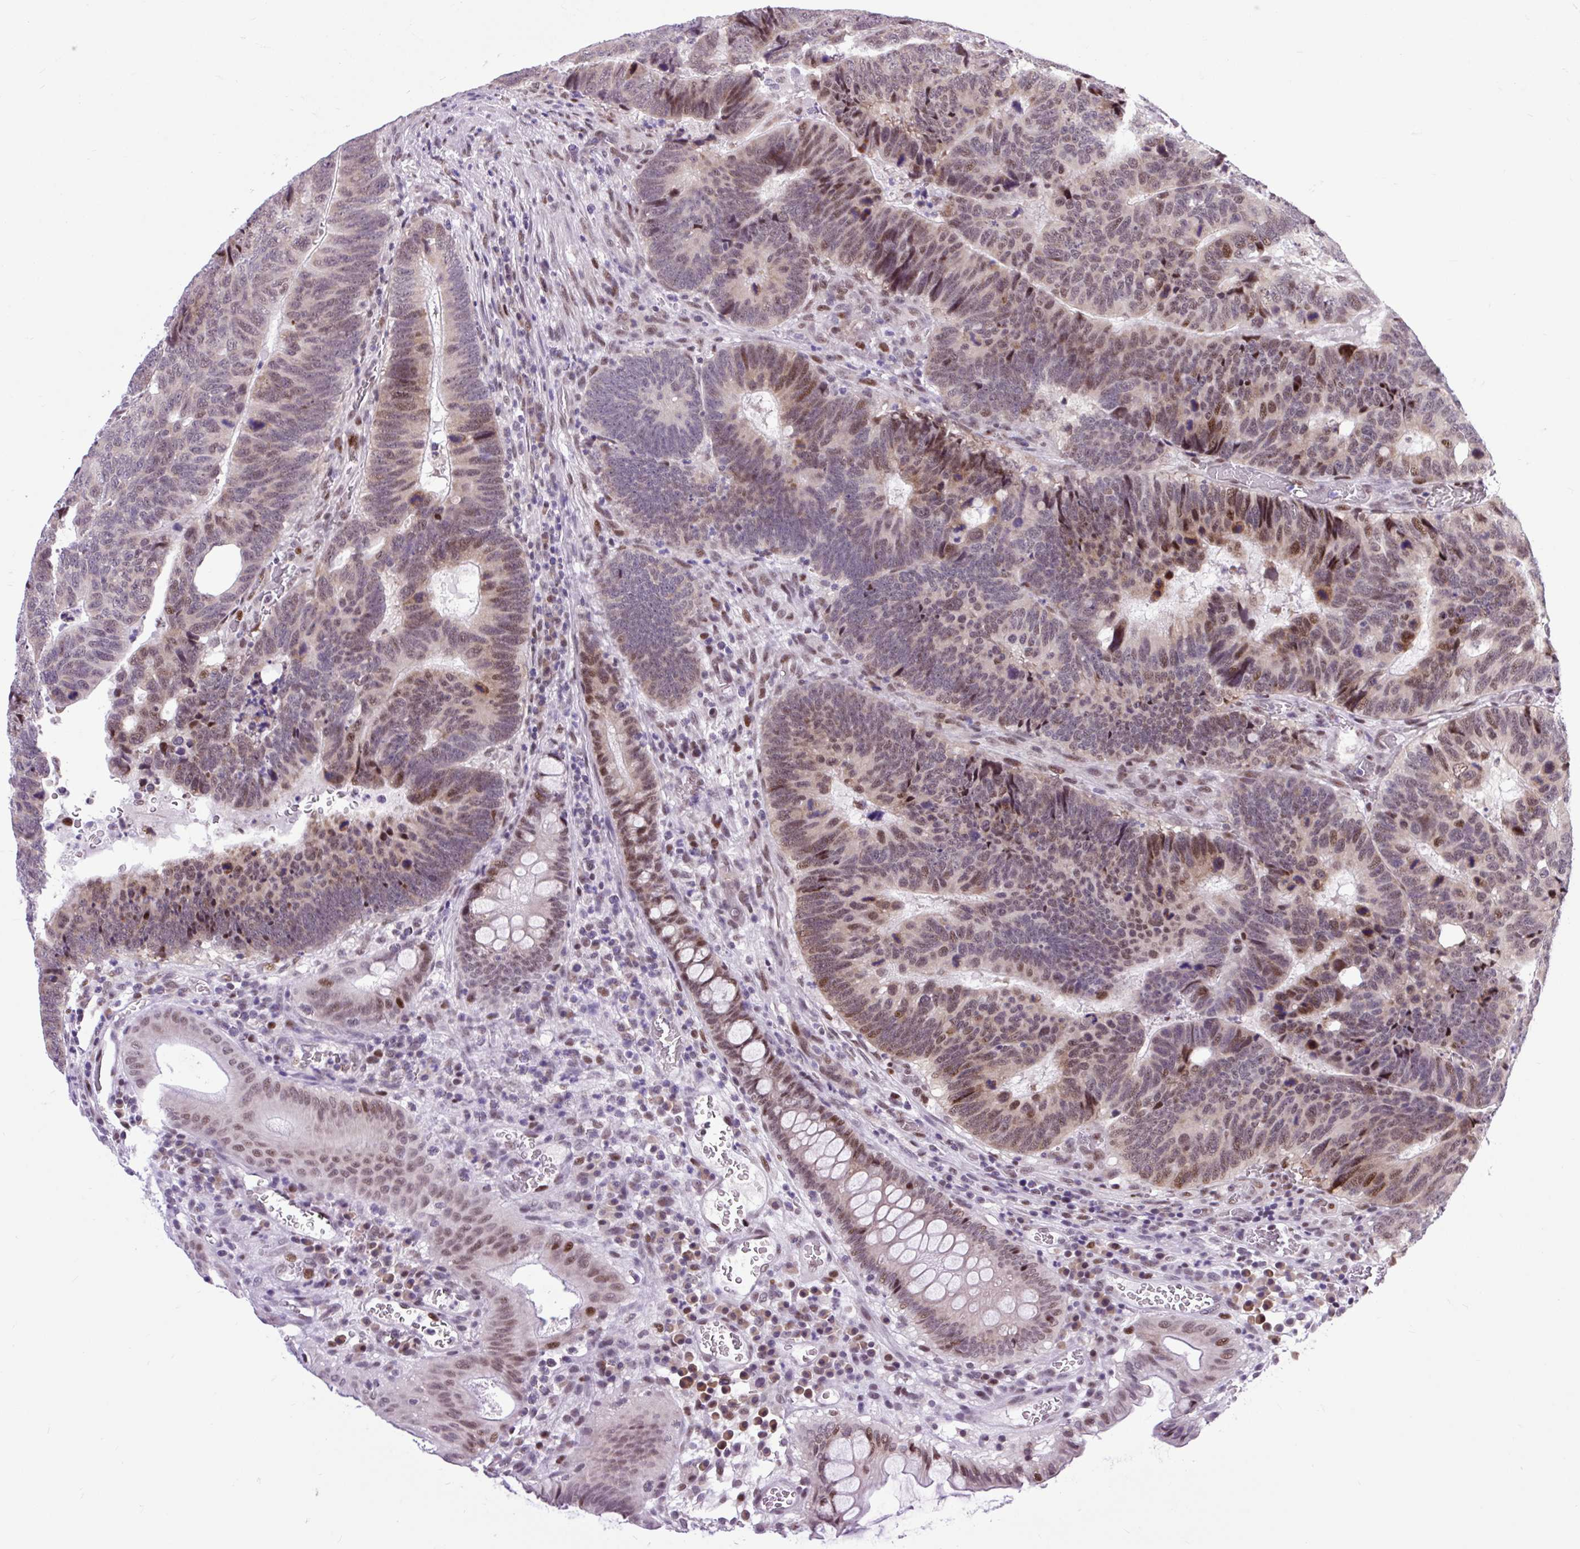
{"staining": {"intensity": "moderate", "quantity": "25%-75%", "location": "nuclear"}, "tissue": "colorectal cancer", "cell_type": "Tumor cells", "image_type": "cancer", "snomed": [{"axis": "morphology", "description": "Adenocarcinoma, NOS"}, {"axis": "topography", "description": "Colon"}], "caption": "Immunohistochemistry staining of colorectal cancer (adenocarcinoma), which demonstrates medium levels of moderate nuclear expression in approximately 25%-75% of tumor cells indicating moderate nuclear protein staining. The staining was performed using DAB (3,3'-diaminobenzidine) (brown) for protein detection and nuclei were counterstained in hematoxylin (blue).", "gene": "CLK2", "patient": {"sex": "male", "age": 62}}